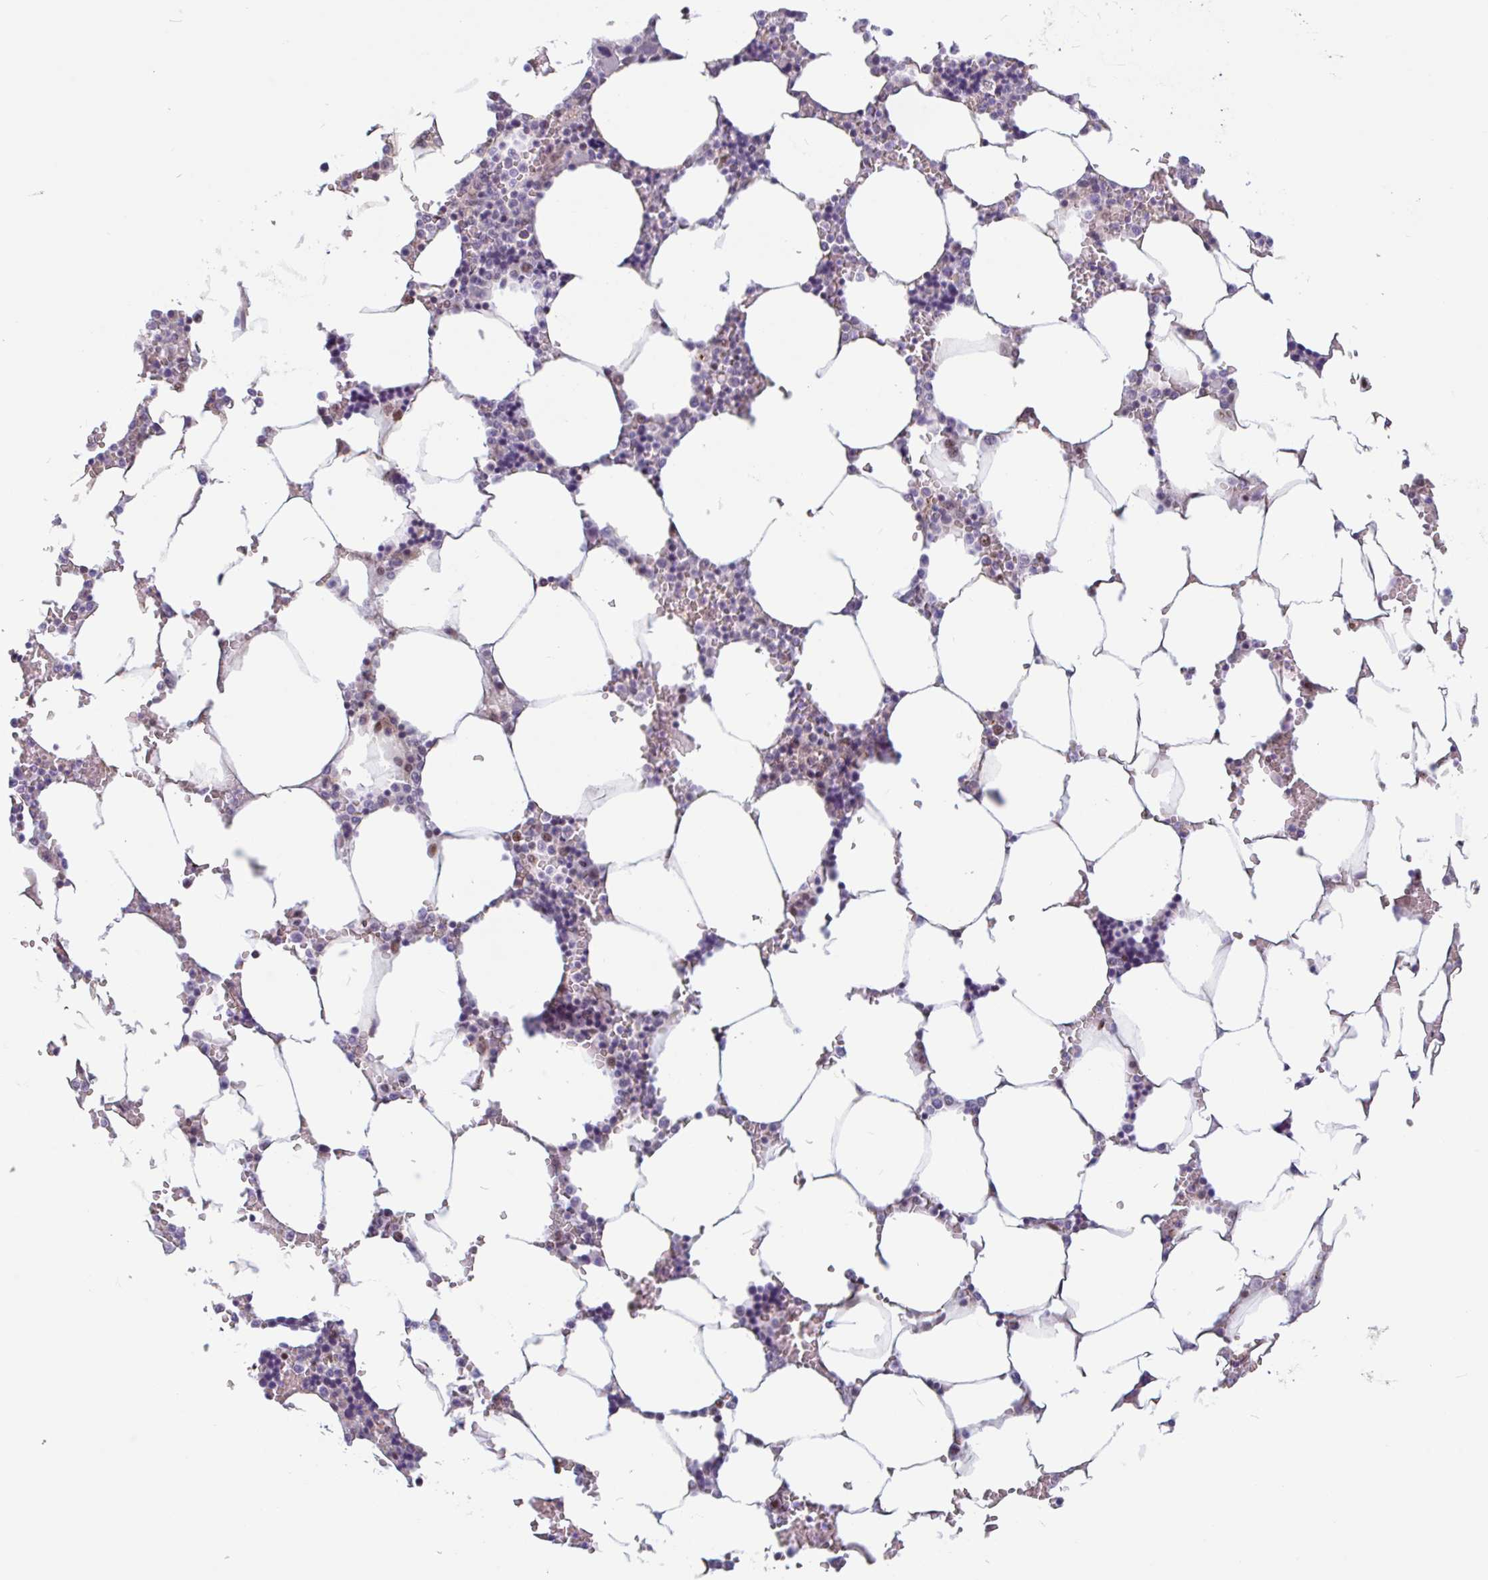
{"staining": {"intensity": "negative", "quantity": "none", "location": "none"}, "tissue": "bone marrow", "cell_type": "Hematopoietic cells", "image_type": "normal", "snomed": [{"axis": "morphology", "description": "Normal tissue, NOS"}, {"axis": "topography", "description": "Bone marrow"}], "caption": "Immunohistochemistry (IHC) histopathology image of unremarkable bone marrow: human bone marrow stained with DAB shows no significant protein staining in hematopoietic cells.", "gene": "TMEM119", "patient": {"sex": "male", "age": 64}}